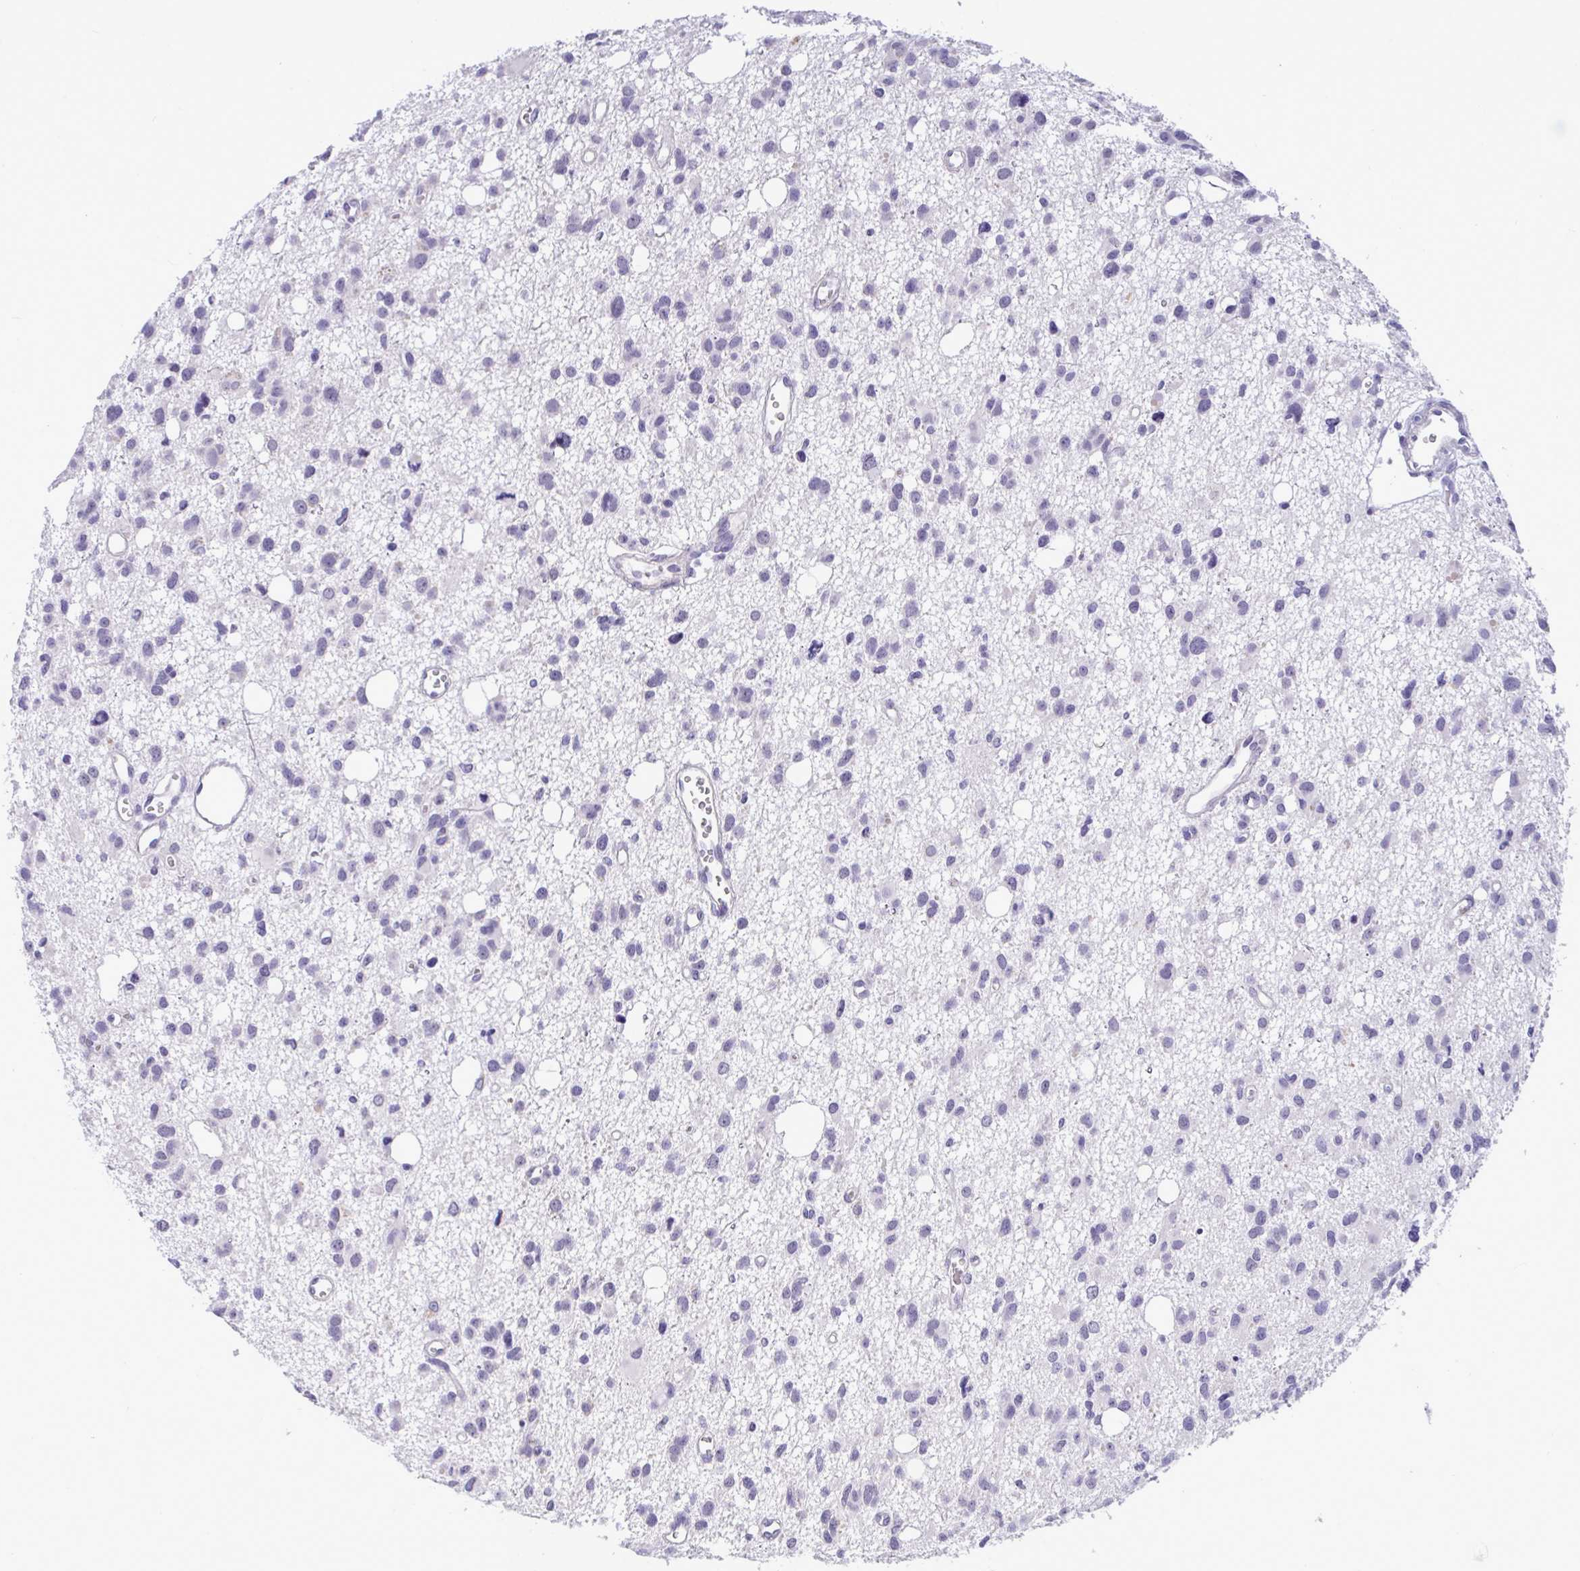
{"staining": {"intensity": "negative", "quantity": "none", "location": "none"}, "tissue": "glioma", "cell_type": "Tumor cells", "image_type": "cancer", "snomed": [{"axis": "morphology", "description": "Glioma, malignant, High grade"}, {"axis": "topography", "description": "Brain"}], "caption": "A high-resolution histopathology image shows immunohistochemistry staining of glioma, which shows no significant expression in tumor cells.", "gene": "YBX2", "patient": {"sex": "male", "age": 23}}